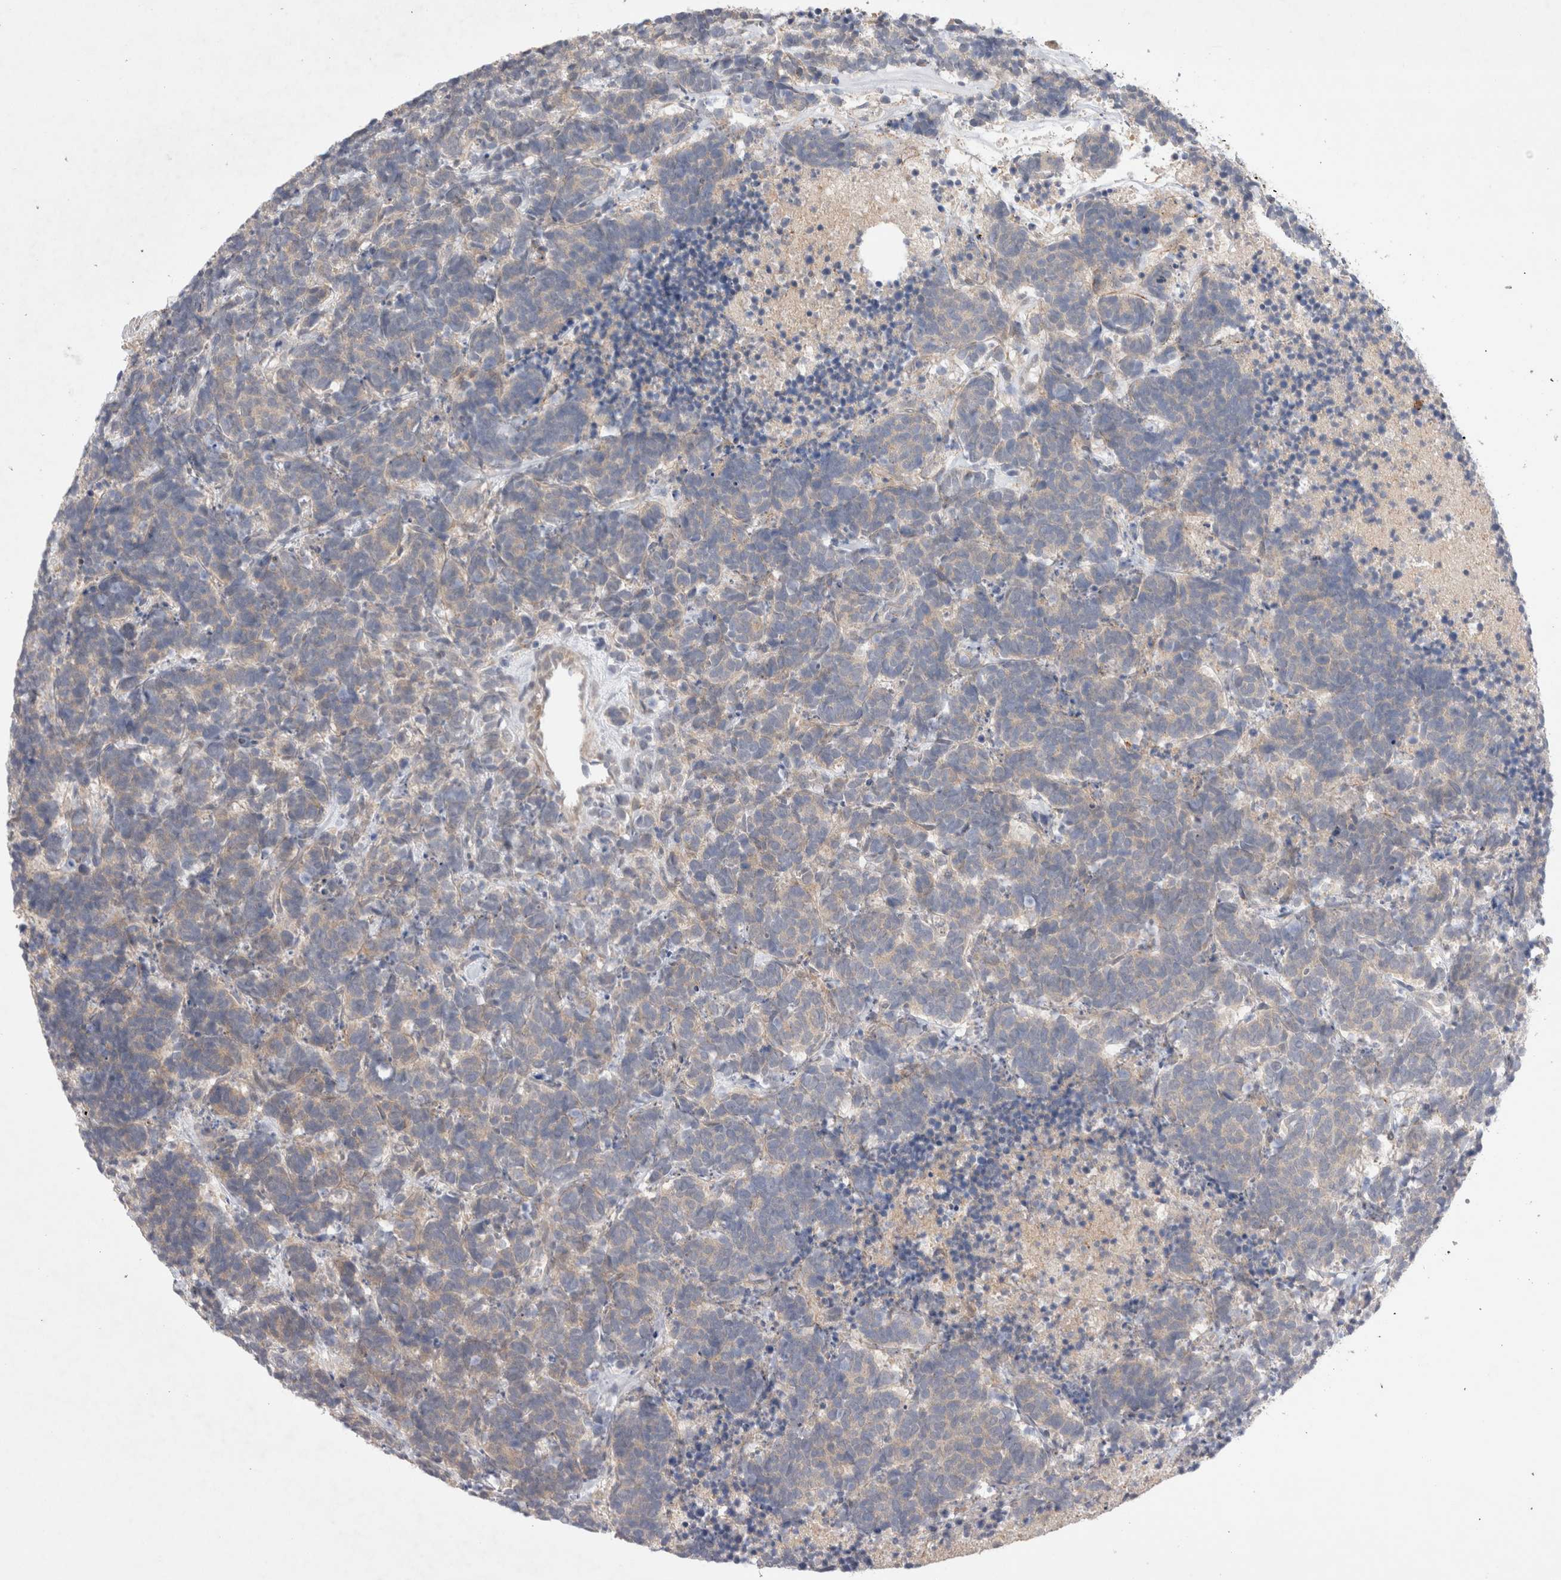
{"staining": {"intensity": "weak", "quantity": "25%-75%", "location": "cytoplasmic/membranous"}, "tissue": "carcinoid", "cell_type": "Tumor cells", "image_type": "cancer", "snomed": [{"axis": "morphology", "description": "Carcinoma, NOS"}, {"axis": "morphology", "description": "Carcinoid, malignant, NOS"}, {"axis": "topography", "description": "Urinary bladder"}], "caption": "This micrograph displays IHC staining of human carcinoid (malignant), with low weak cytoplasmic/membranous expression in about 25%-75% of tumor cells.", "gene": "GSDMB", "patient": {"sex": "male", "age": 57}}